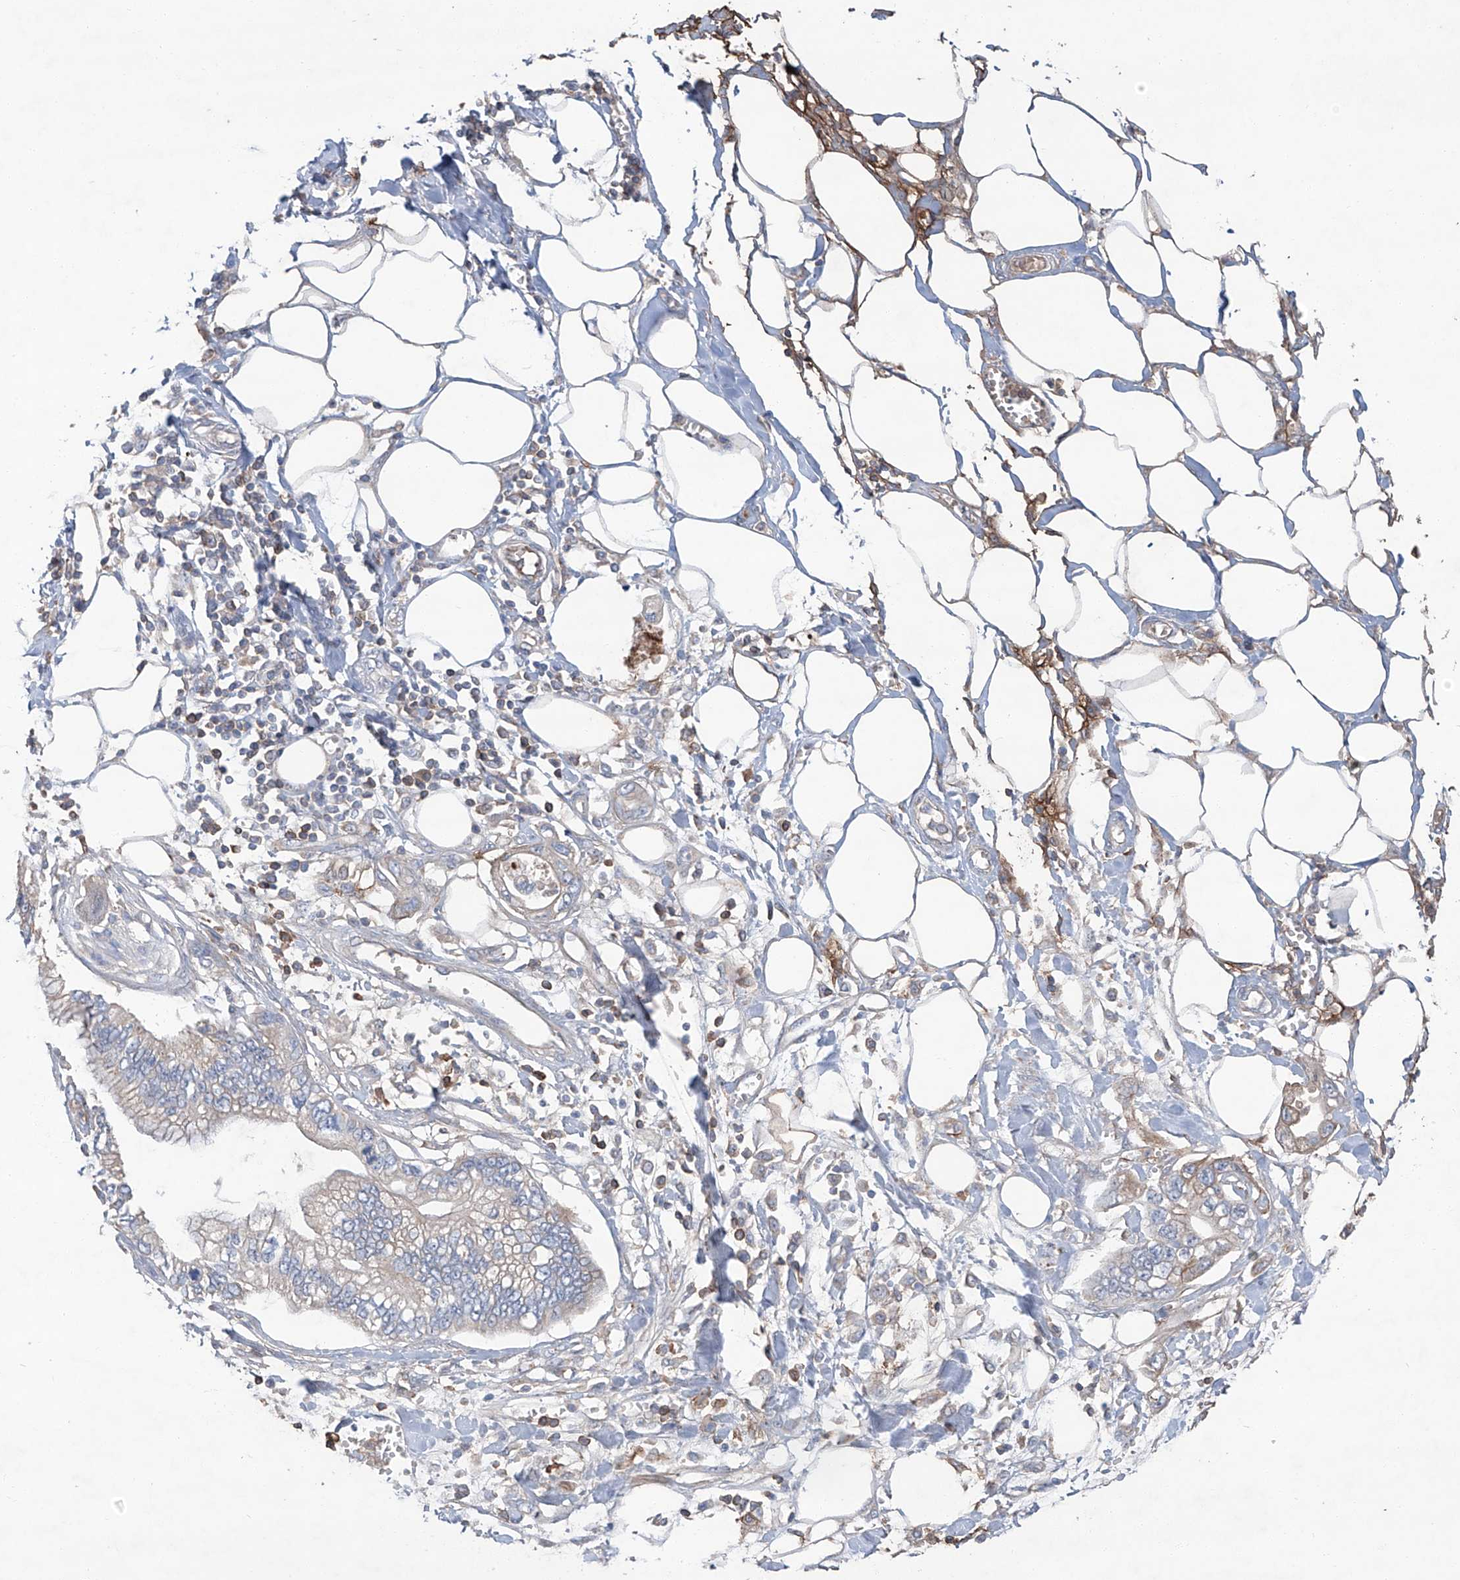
{"staining": {"intensity": "negative", "quantity": "none", "location": "none"}, "tissue": "pancreatic cancer", "cell_type": "Tumor cells", "image_type": "cancer", "snomed": [{"axis": "morphology", "description": "Adenocarcinoma, NOS"}, {"axis": "topography", "description": "Pancreas"}], "caption": "A photomicrograph of human adenocarcinoma (pancreatic) is negative for staining in tumor cells. (Brightfield microscopy of DAB immunohistochemistry (IHC) at high magnification).", "gene": "SIX4", "patient": {"sex": "male", "age": 56}}